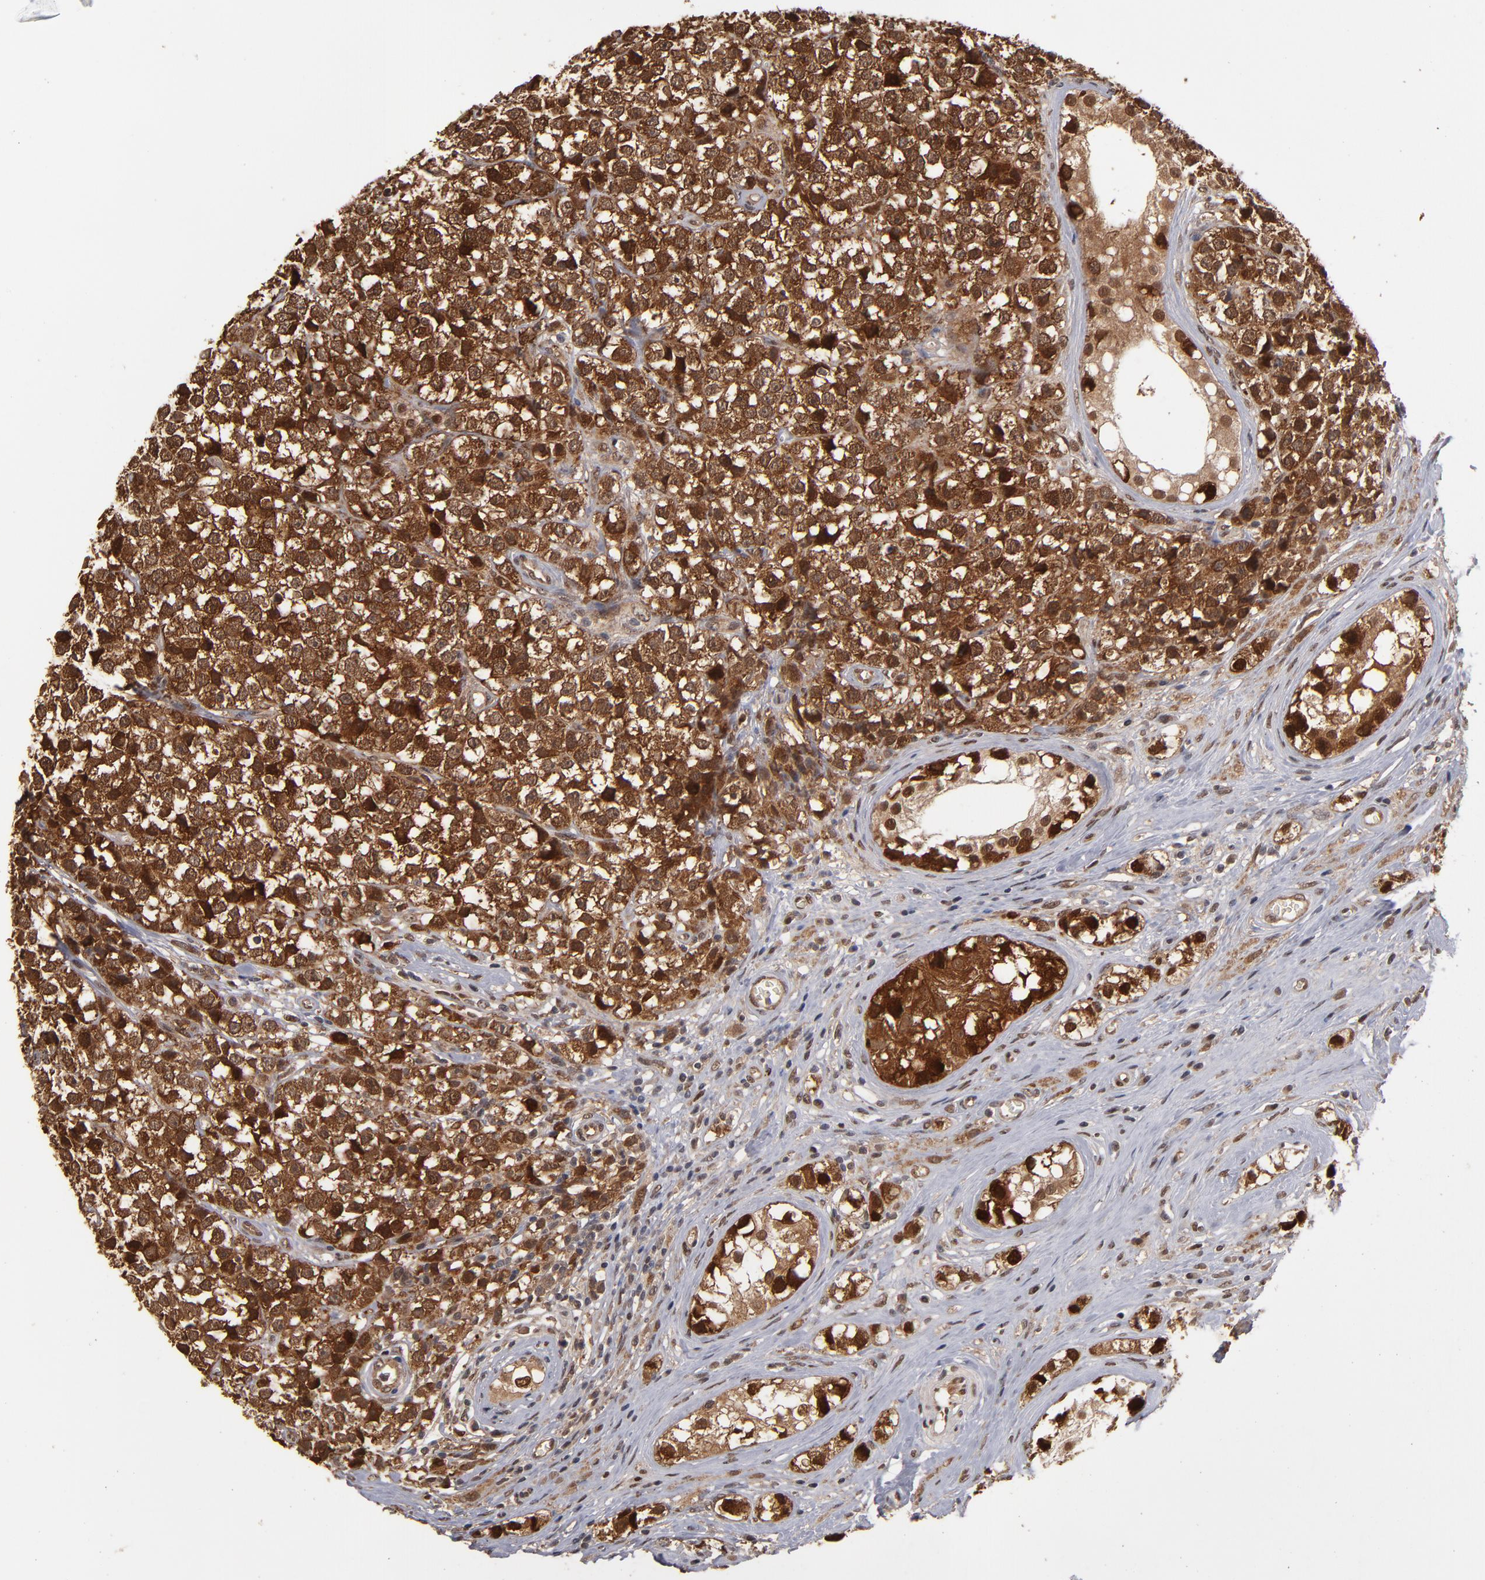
{"staining": {"intensity": "strong", "quantity": ">75%", "location": "cytoplasmic/membranous,nuclear"}, "tissue": "testis cancer", "cell_type": "Tumor cells", "image_type": "cancer", "snomed": [{"axis": "morphology", "description": "Seminoma, NOS"}, {"axis": "topography", "description": "Testis"}], "caption": "Human seminoma (testis) stained with a brown dye displays strong cytoplasmic/membranous and nuclear positive positivity in approximately >75% of tumor cells.", "gene": "HUWE1", "patient": {"sex": "male", "age": 25}}